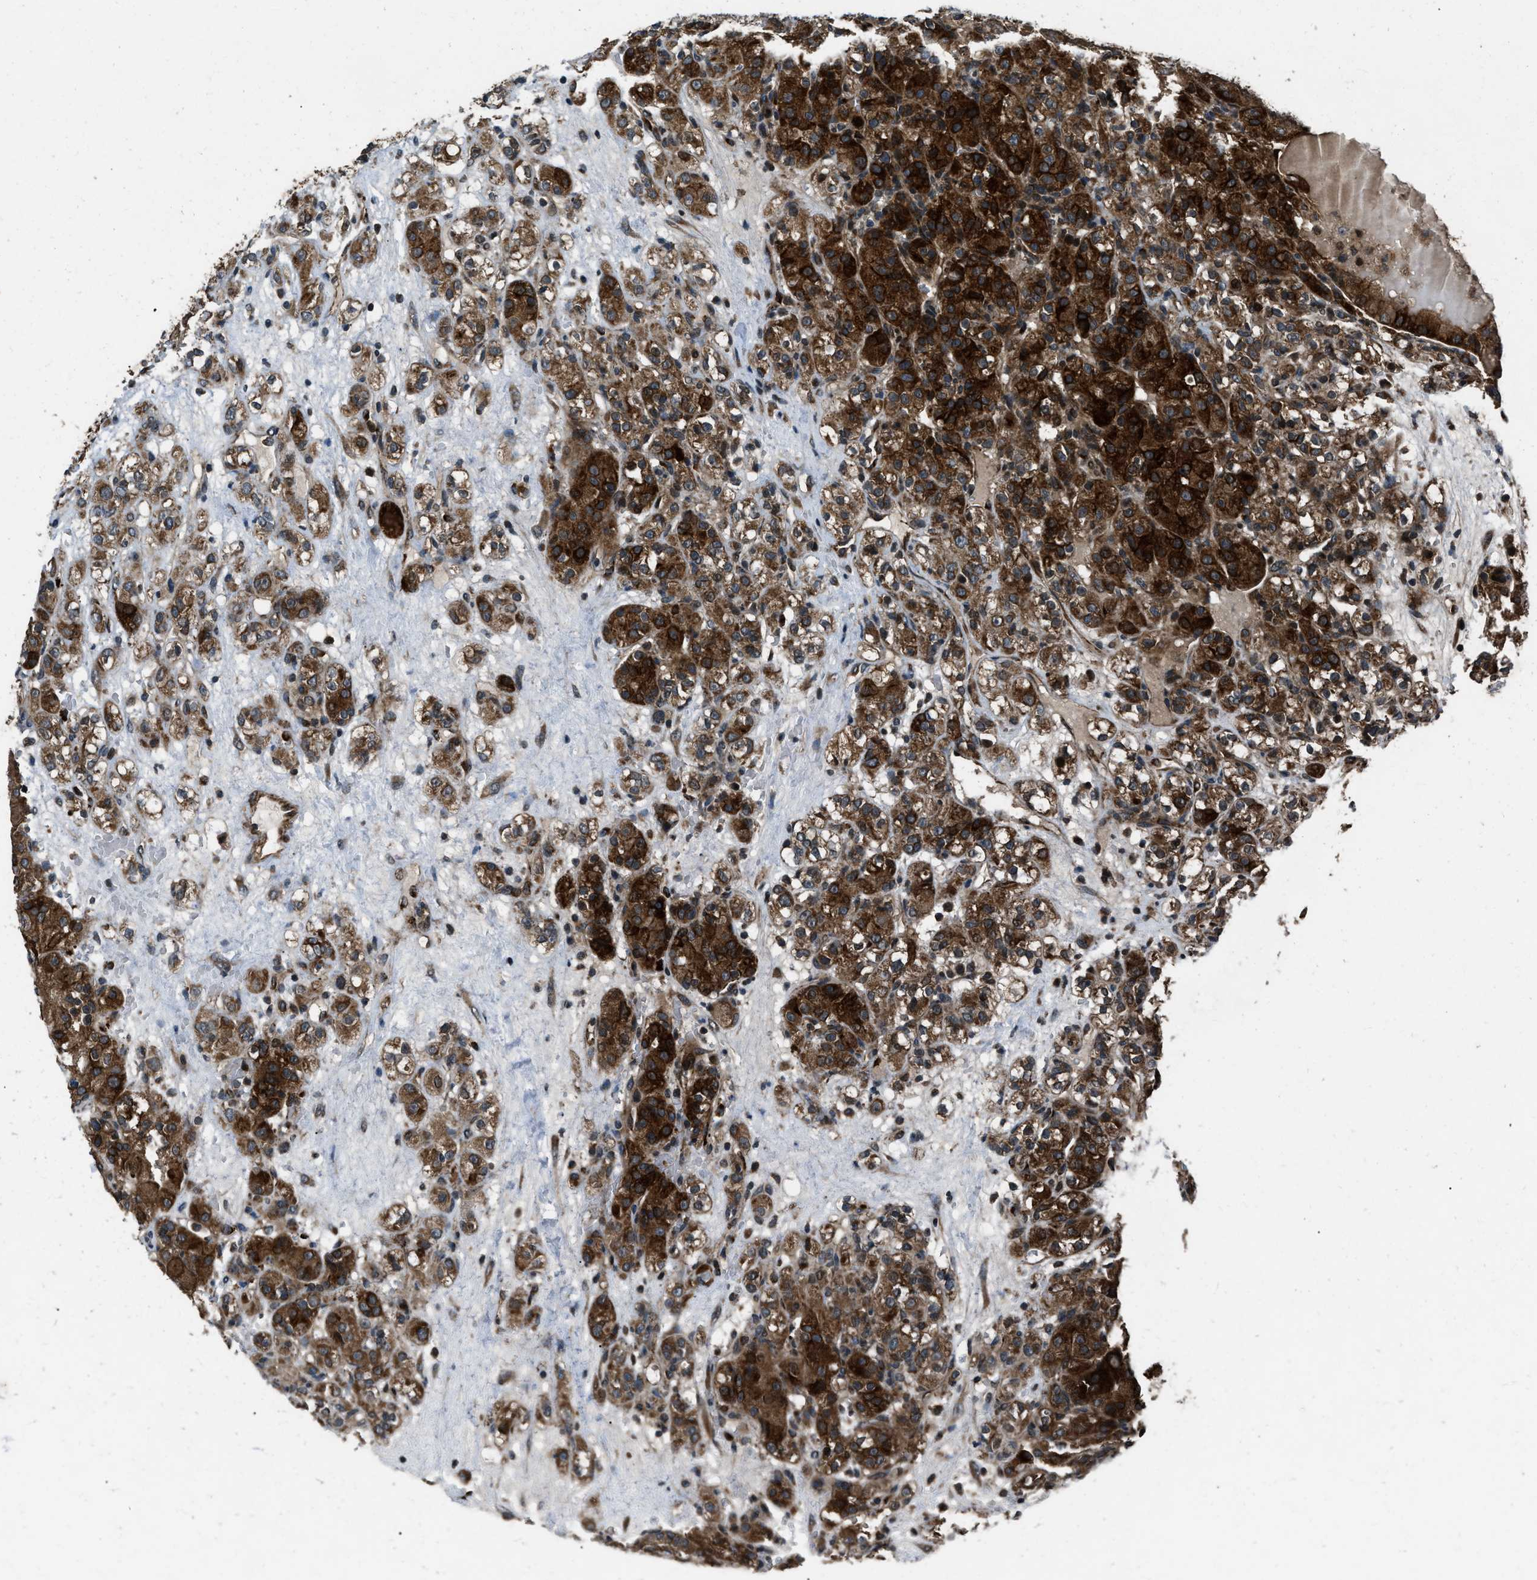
{"staining": {"intensity": "strong", "quantity": ">75%", "location": "cytoplasmic/membranous"}, "tissue": "renal cancer", "cell_type": "Tumor cells", "image_type": "cancer", "snomed": [{"axis": "morphology", "description": "Normal tissue, NOS"}, {"axis": "morphology", "description": "Adenocarcinoma, NOS"}, {"axis": "topography", "description": "Kidney"}], "caption": "A histopathology image showing strong cytoplasmic/membranous expression in approximately >75% of tumor cells in renal cancer, as visualized by brown immunohistochemical staining.", "gene": "IRAK4", "patient": {"sex": "male", "age": 61}}